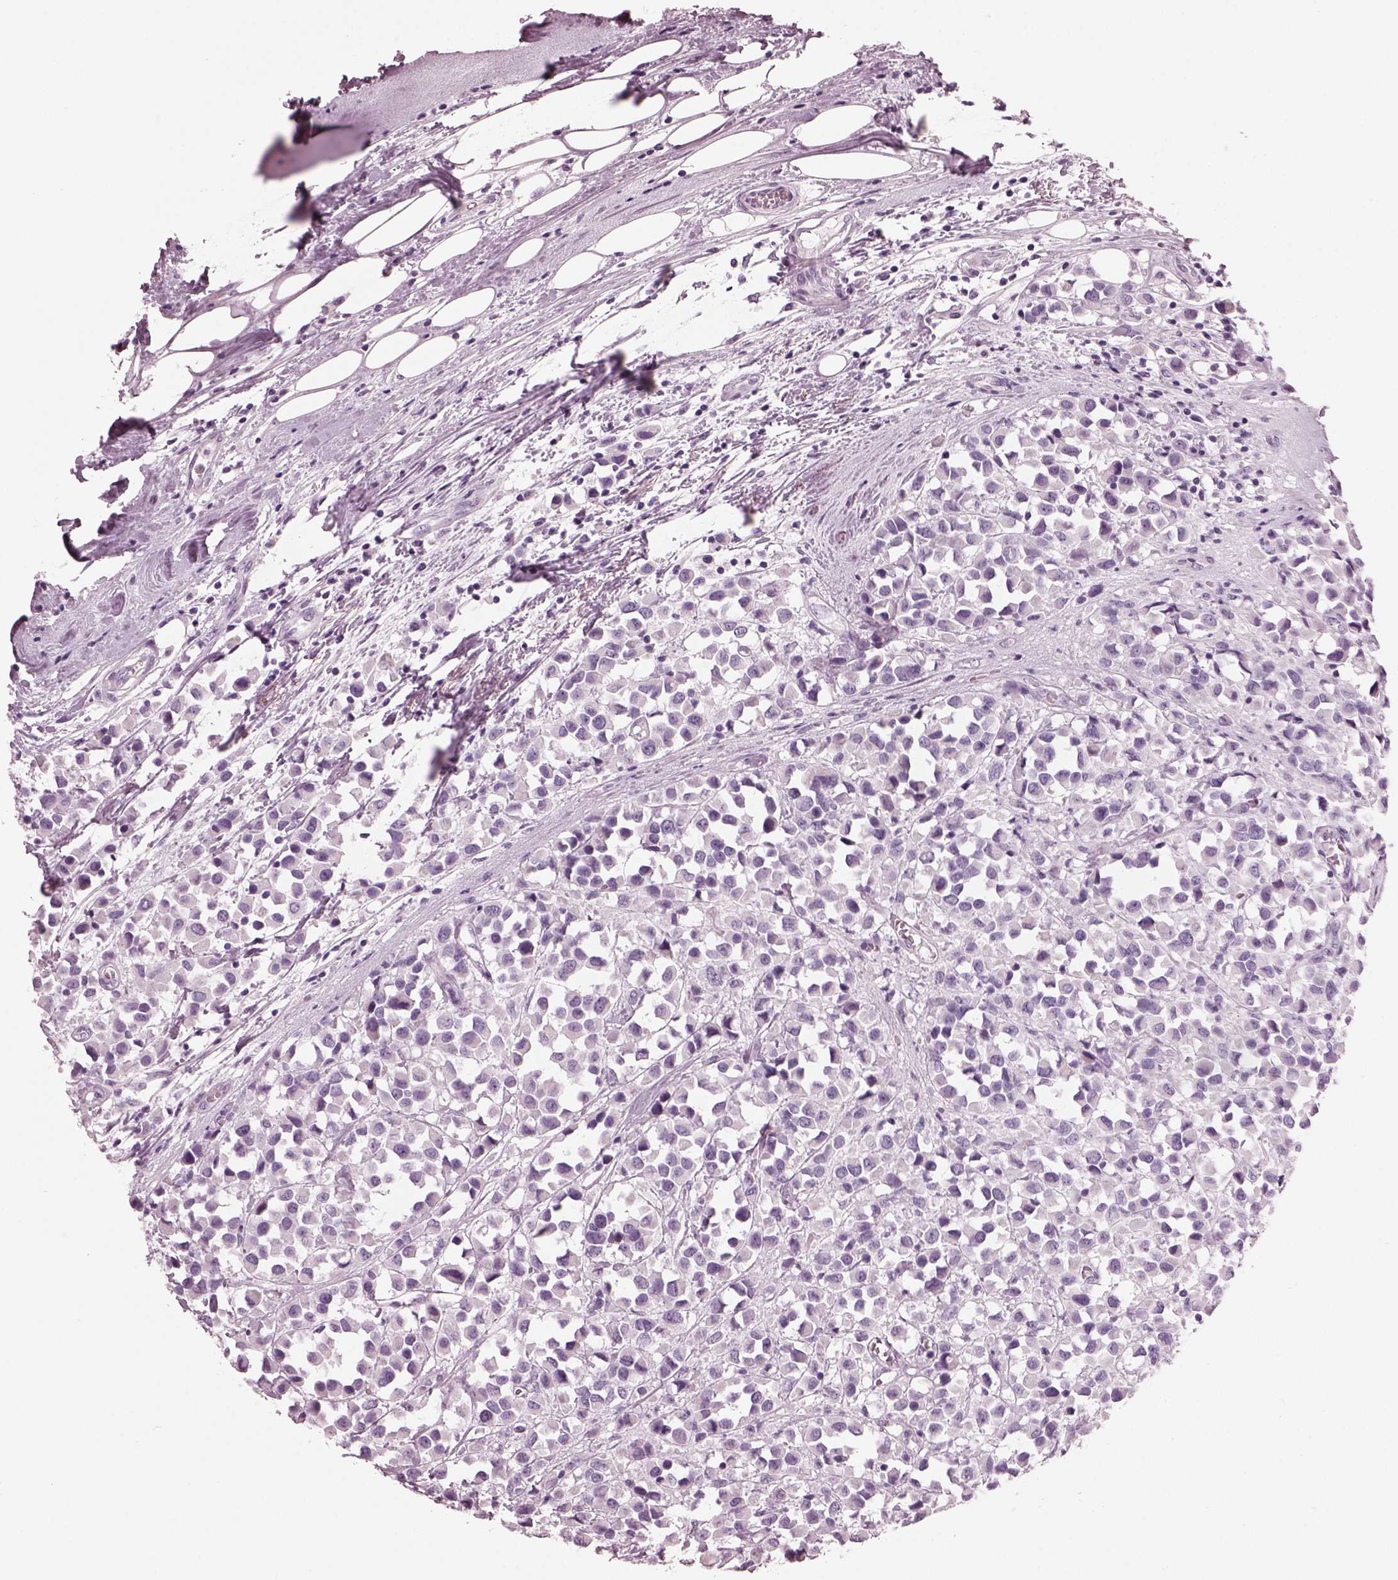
{"staining": {"intensity": "negative", "quantity": "none", "location": "none"}, "tissue": "breast cancer", "cell_type": "Tumor cells", "image_type": "cancer", "snomed": [{"axis": "morphology", "description": "Duct carcinoma"}, {"axis": "topography", "description": "Breast"}], "caption": "Breast invasive ductal carcinoma was stained to show a protein in brown. There is no significant staining in tumor cells.", "gene": "HYDIN", "patient": {"sex": "female", "age": 61}}